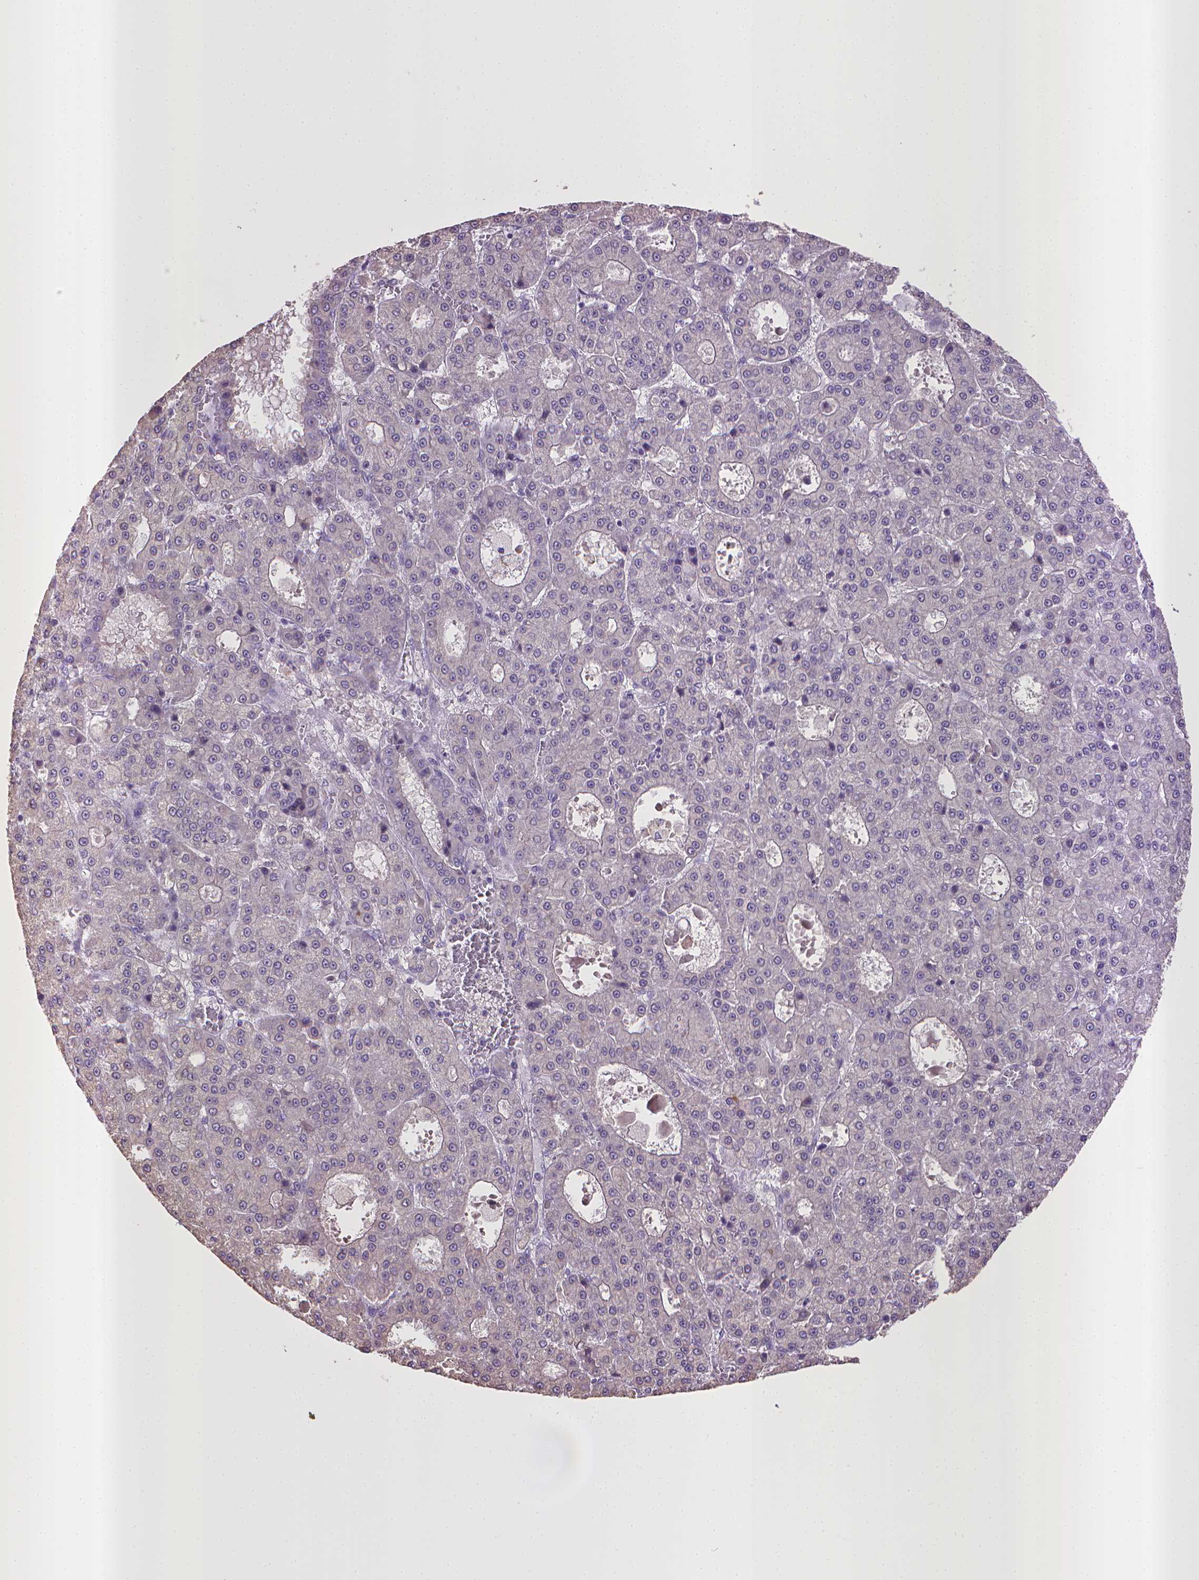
{"staining": {"intensity": "negative", "quantity": "none", "location": "none"}, "tissue": "liver cancer", "cell_type": "Tumor cells", "image_type": "cancer", "snomed": [{"axis": "morphology", "description": "Carcinoma, Hepatocellular, NOS"}, {"axis": "topography", "description": "Liver"}], "caption": "IHC of human hepatocellular carcinoma (liver) exhibits no expression in tumor cells.", "gene": "CPM", "patient": {"sex": "male", "age": 70}}